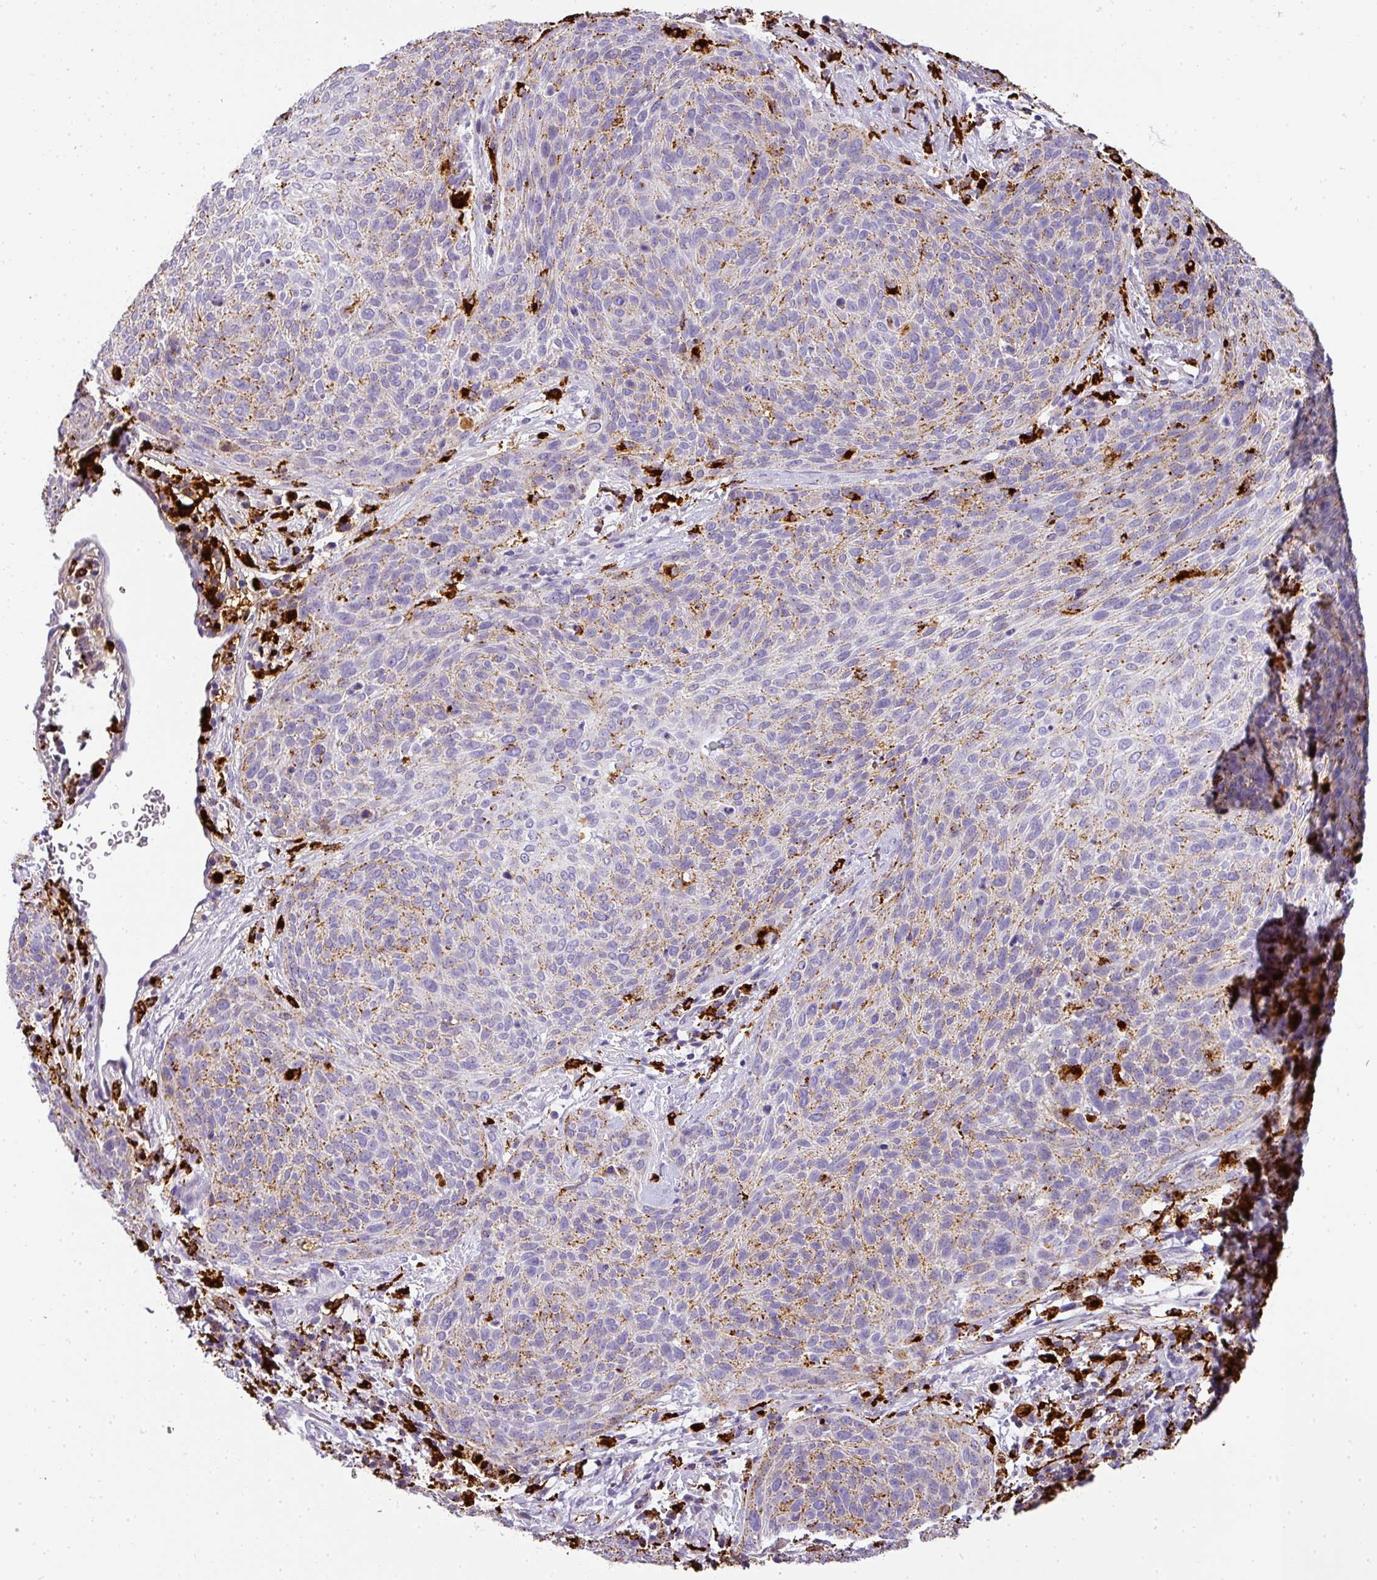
{"staining": {"intensity": "moderate", "quantity": "25%-75%", "location": "cytoplasmic/membranous"}, "tissue": "cervical cancer", "cell_type": "Tumor cells", "image_type": "cancer", "snomed": [{"axis": "morphology", "description": "Squamous cell carcinoma, NOS"}, {"axis": "topography", "description": "Cervix"}], "caption": "Brown immunohistochemical staining in squamous cell carcinoma (cervical) exhibits moderate cytoplasmic/membranous positivity in approximately 25%-75% of tumor cells.", "gene": "MMACHC", "patient": {"sex": "female", "age": 31}}